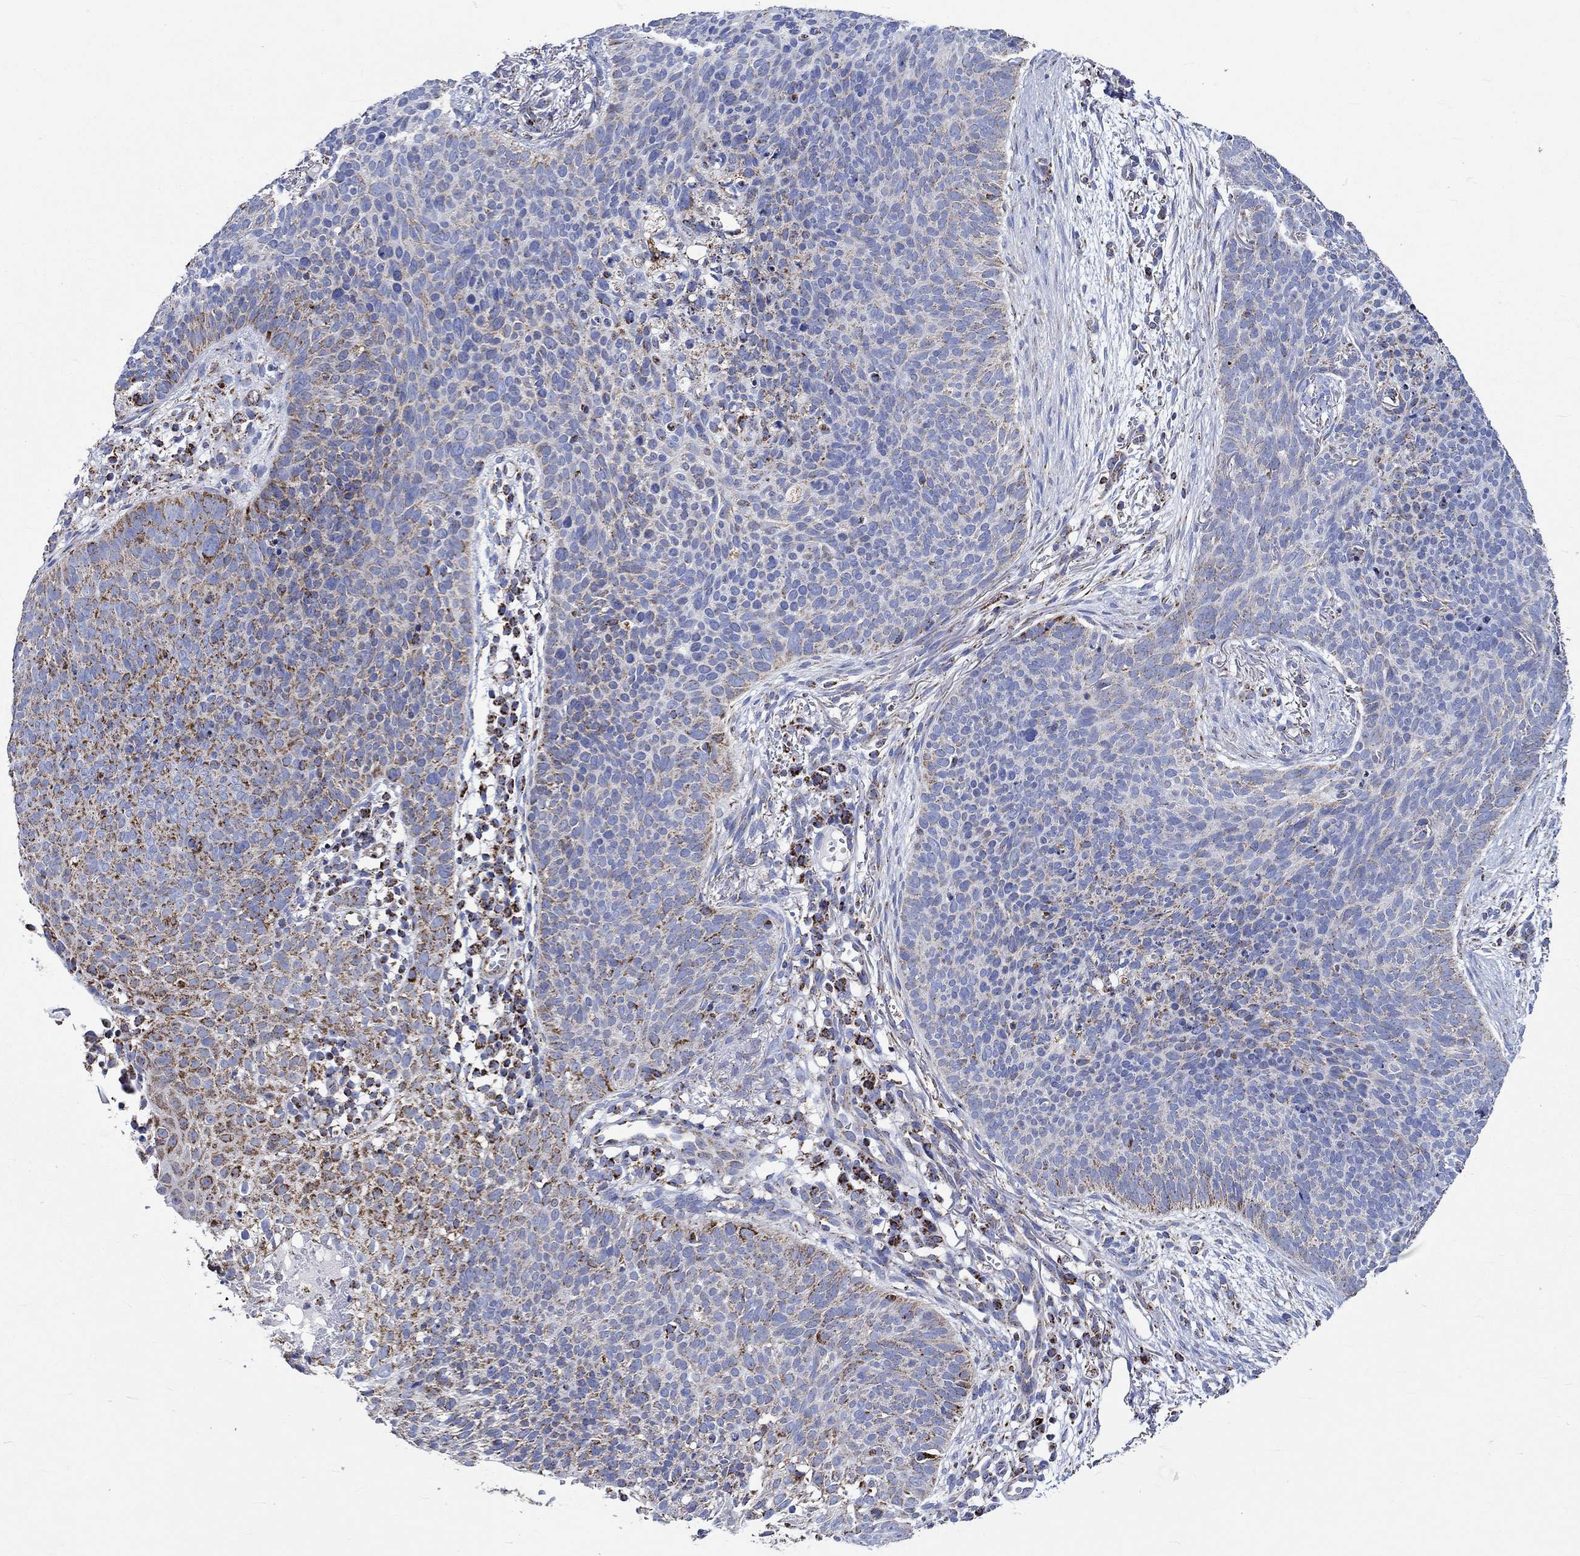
{"staining": {"intensity": "strong", "quantity": "<25%", "location": "cytoplasmic/membranous"}, "tissue": "skin cancer", "cell_type": "Tumor cells", "image_type": "cancer", "snomed": [{"axis": "morphology", "description": "Basal cell carcinoma"}, {"axis": "topography", "description": "Skin"}], "caption": "Skin cancer (basal cell carcinoma) tissue reveals strong cytoplasmic/membranous staining in approximately <25% of tumor cells, visualized by immunohistochemistry.", "gene": "RCE1", "patient": {"sex": "male", "age": 64}}